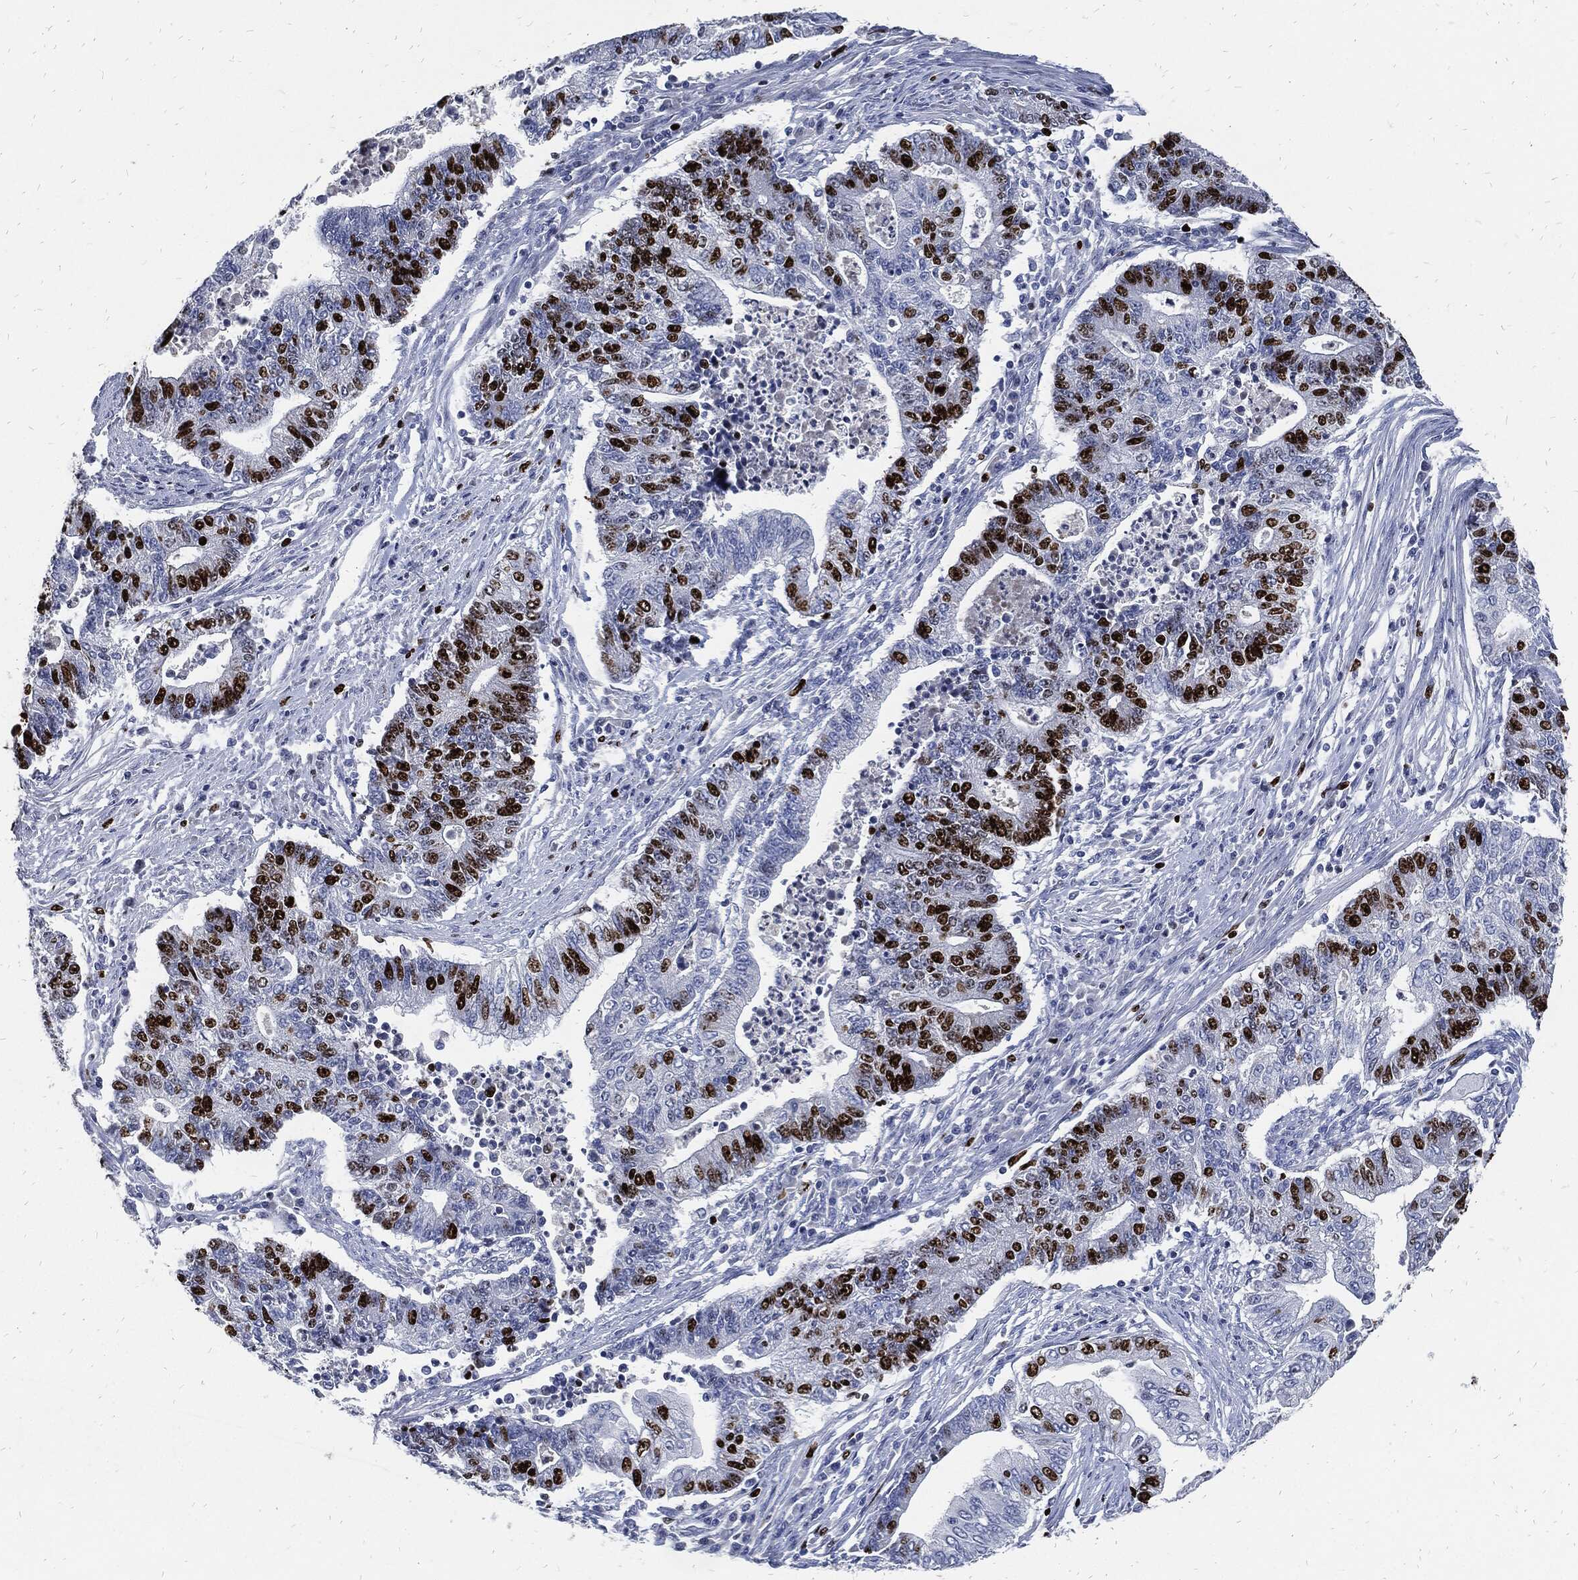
{"staining": {"intensity": "strong", "quantity": "25%-75%", "location": "nuclear"}, "tissue": "endometrial cancer", "cell_type": "Tumor cells", "image_type": "cancer", "snomed": [{"axis": "morphology", "description": "Adenocarcinoma, NOS"}, {"axis": "topography", "description": "Uterus"}, {"axis": "topography", "description": "Endometrium"}], "caption": "DAB immunohistochemical staining of adenocarcinoma (endometrial) exhibits strong nuclear protein staining in approximately 25%-75% of tumor cells.", "gene": "MKI67", "patient": {"sex": "female", "age": 54}}